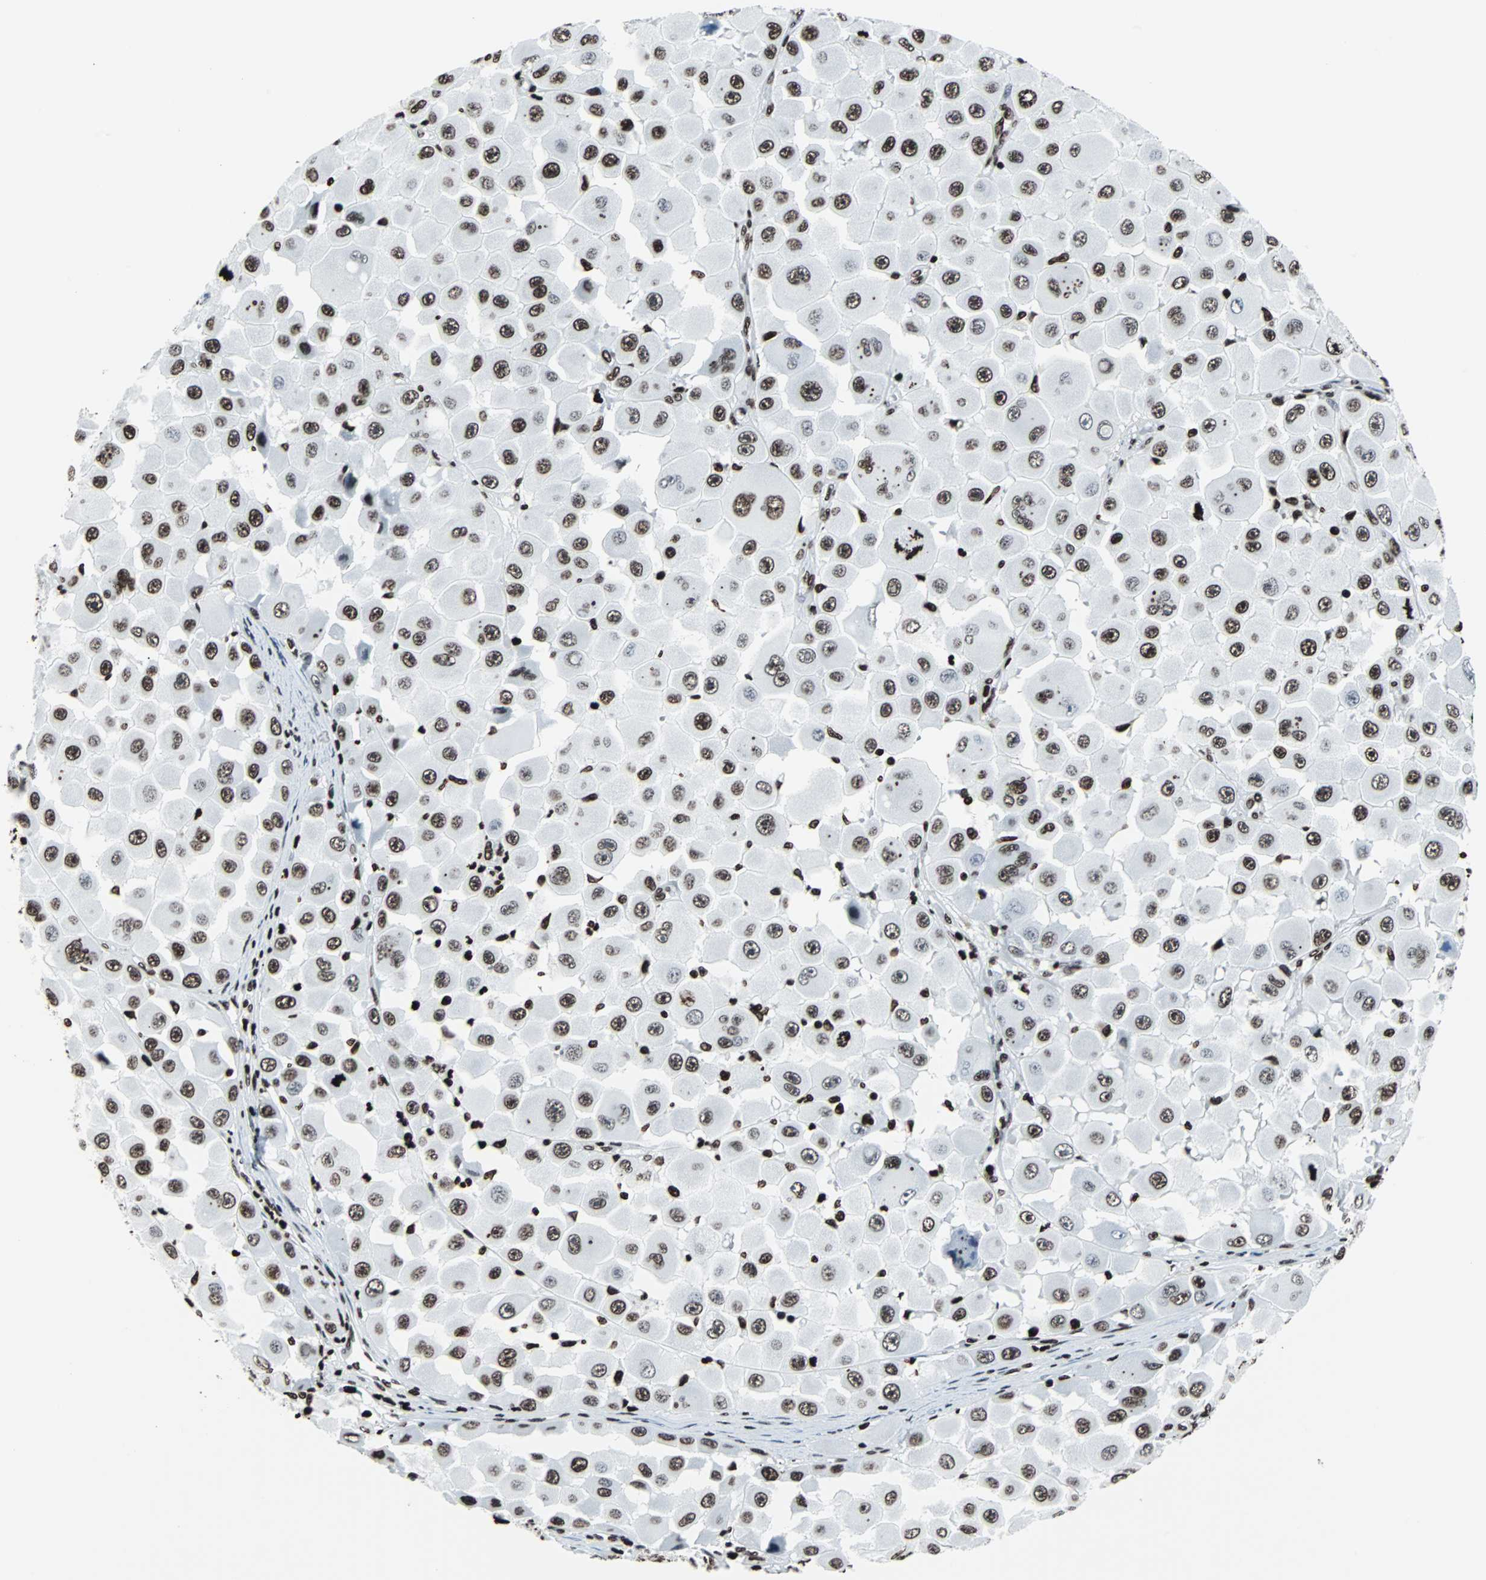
{"staining": {"intensity": "strong", "quantity": ">75%", "location": "nuclear"}, "tissue": "melanoma", "cell_type": "Tumor cells", "image_type": "cancer", "snomed": [{"axis": "morphology", "description": "Malignant melanoma, NOS"}, {"axis": "topography", "description": "Skin"}], "caption": "This is a histology image of immunohistochemistry (IHC) staining of melanoma, which shows strong staining in the nuclear of tumor cells.", "gene": "H2BC18", "patient": {"sex": "female", "age": 81}}